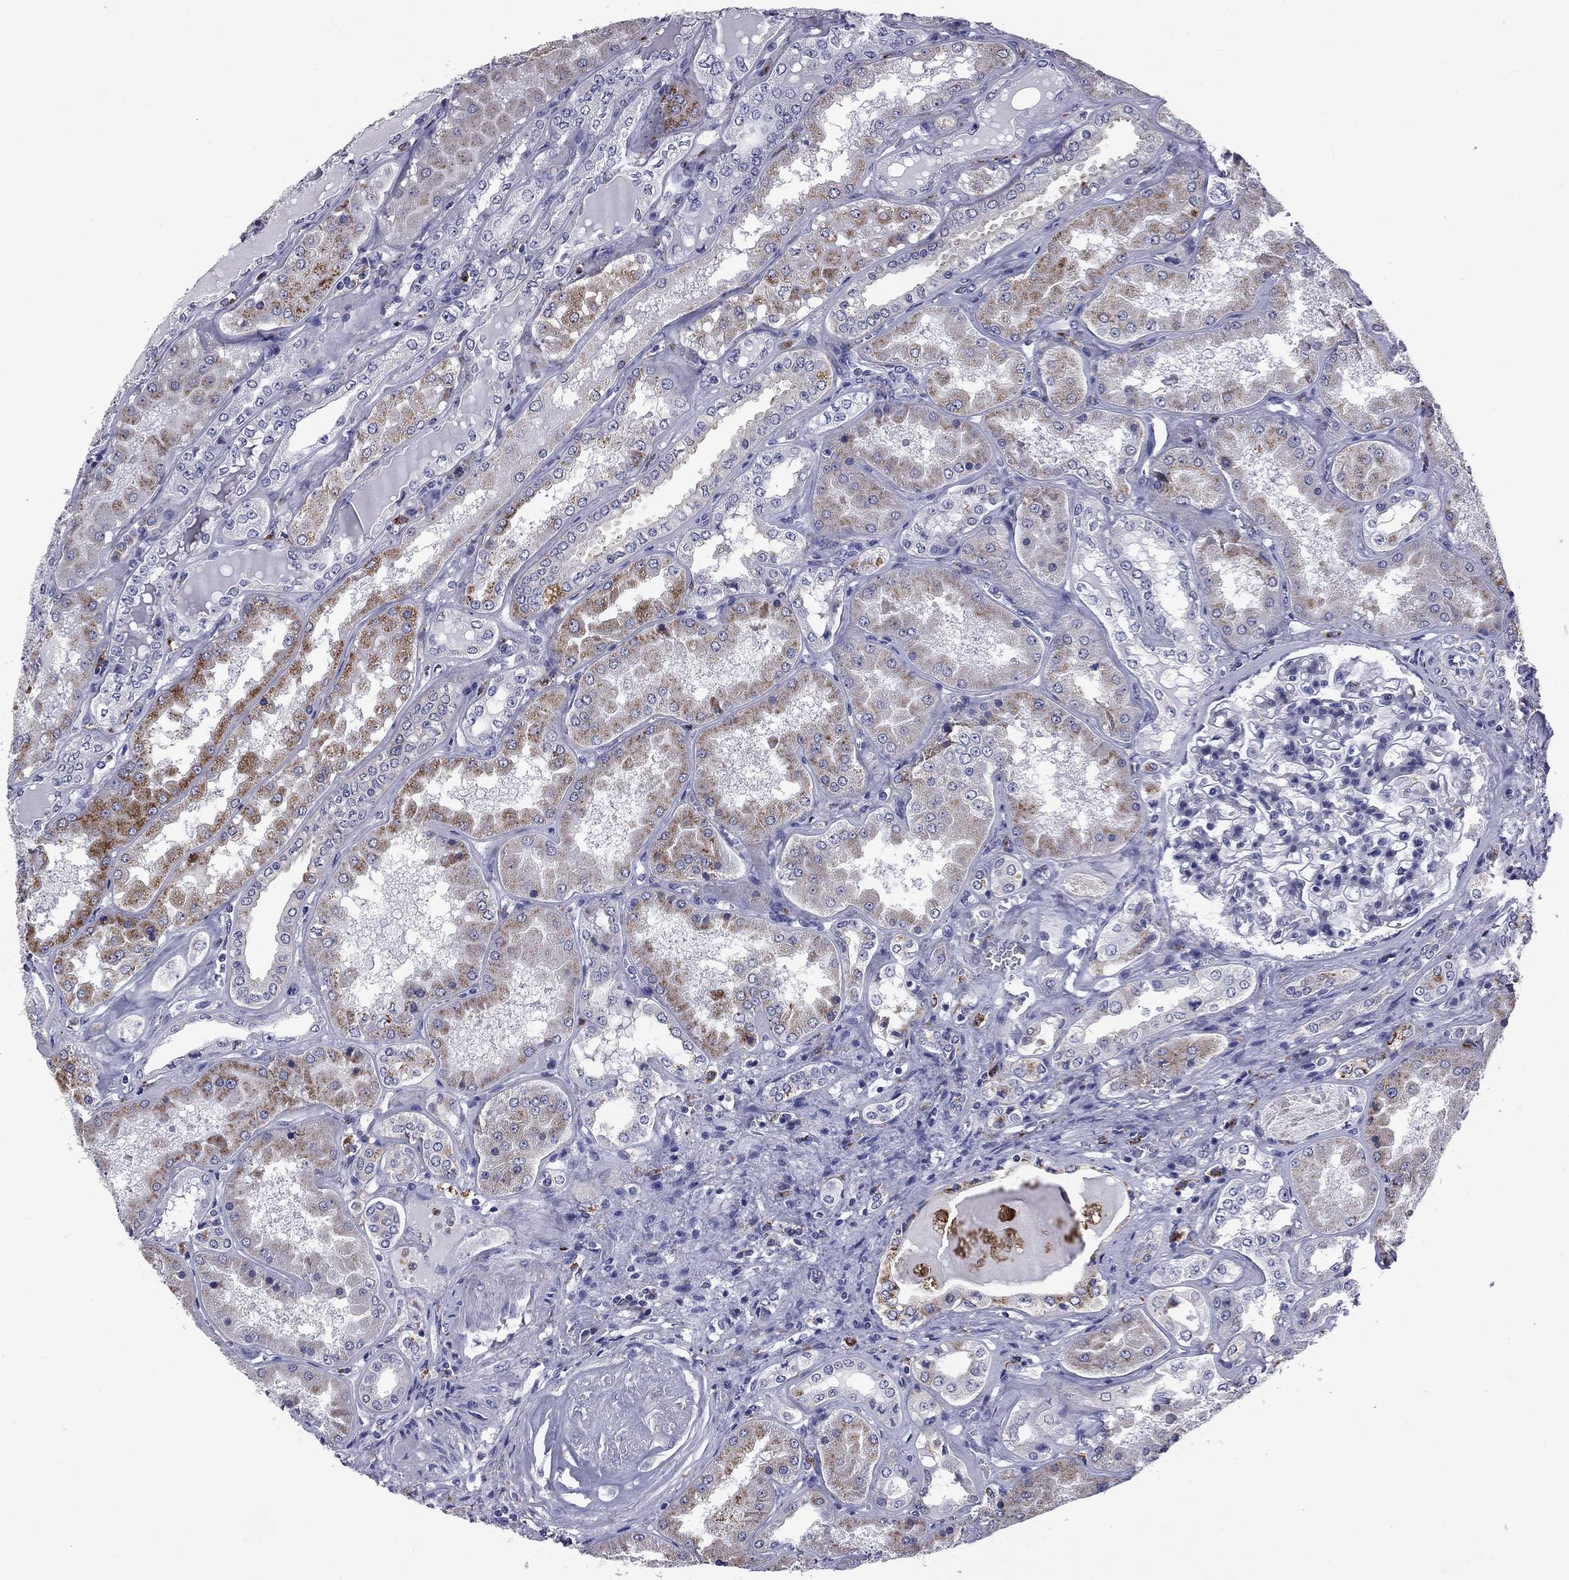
{"staining": {"intensity": "negative", "quantity": "none", "location": "none"}, "tissue": "kidney", "cell_type": "Cells in glomeruli", "image_type": "normal", "snomed": [{"axis": "morphology", "description": "Normal tissue, NOS"}, {"axis": "topography", "description": "Kidney"}], "caption": "This is an immunohistochemistry (IHC) photomicrograph of normal human kidney. There is no positivity in cells in glomeruli.", "gene": "MADCAM1", "patient": {"sex": "female", "age": 56}}